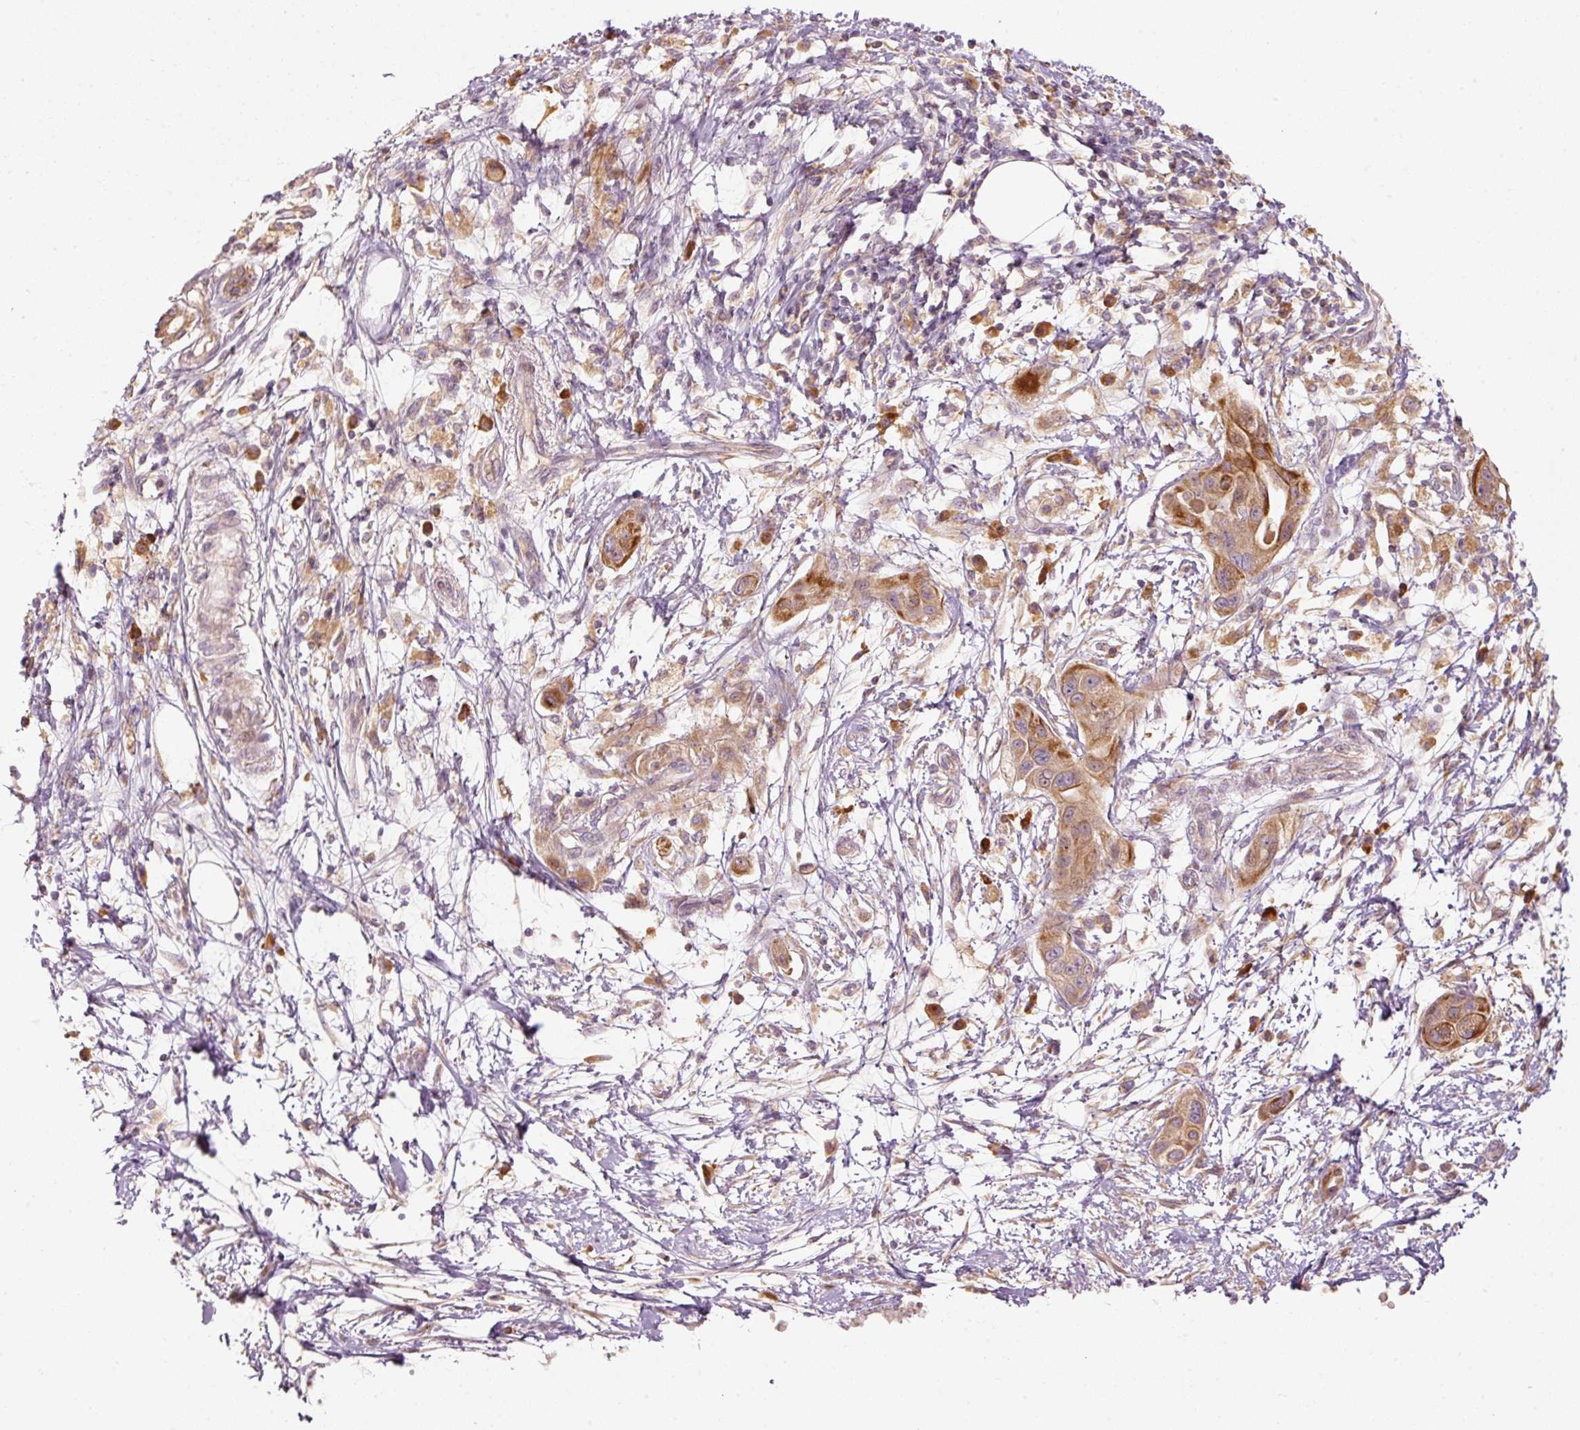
{"staining": {"intensity": "strong", "quantity": ">75%", "location": "cytoplasmic/membranous"}, "tissue": "pancreatic cancer", "cell_type": "Tumor cells", "image_type": "cancer", "snomed": [{"axis": "morphology", "description": "Adenocarcinoma, NOS"}, {"axis": "topography", "description": "Pancreas"}], "caption": "Protein expression analysis of human adenocarcinoma (pancreatic) reveals strong cytoplasmic/membranous staining in approximately >75% of tumor cells.", "gene": "MAP10", "patient": {"sex": "male", "age": 68}}